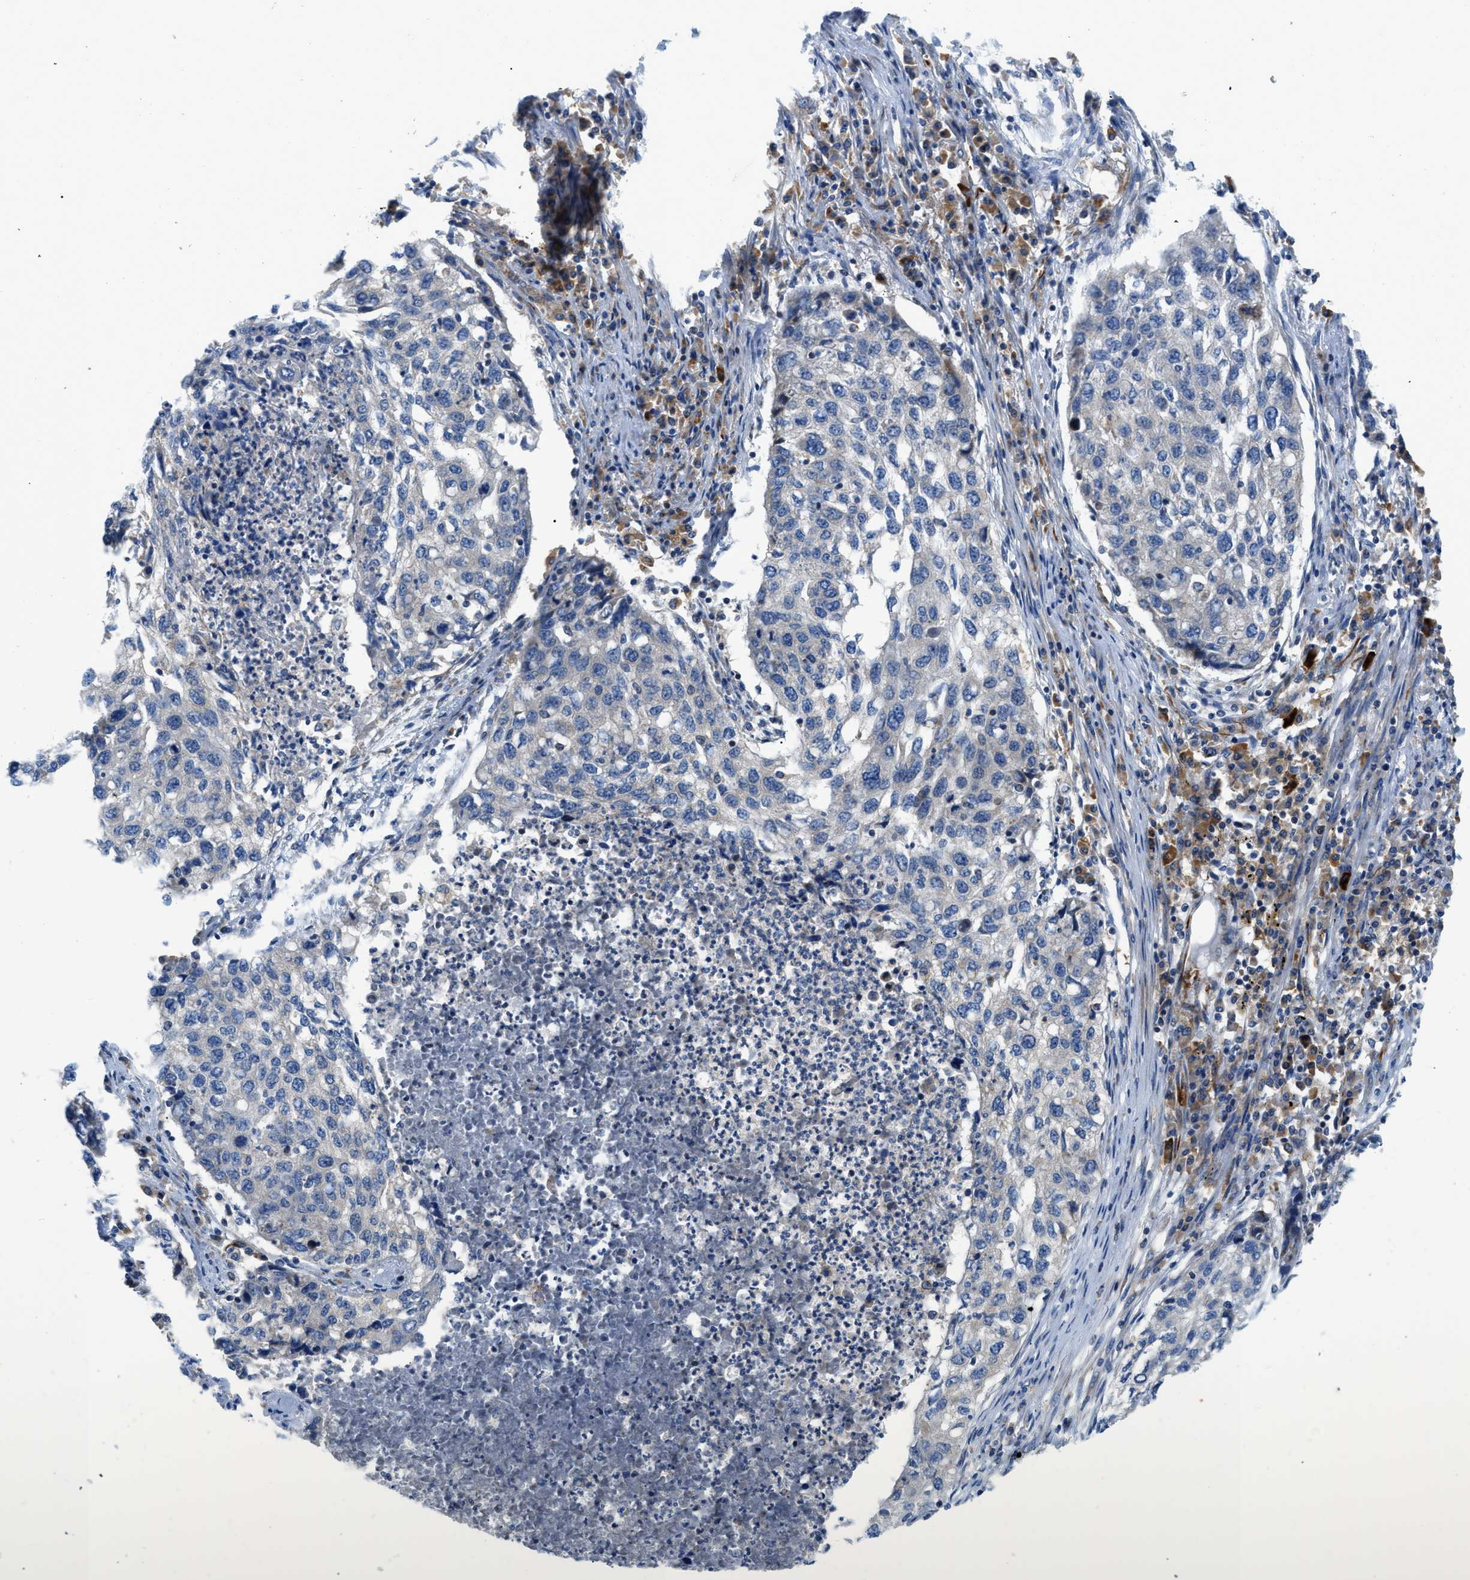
{"staining": {"intensity": "negative", "quantity": "none", "location": "none"}, "tissue": "lung cancer", "cell_type": "Tumor cells", "image_type": "cancer", "snomed": [{"axis": "morphology", "description": "Squamous cell carcinoma, NOS"}, {"axis": "topography", "description": "Lung"}], "caption": "DAB immunohistochemical staining of squamous cell carcinoma (lung) demonstrates no significant positivity in tumor cells. (IHC, brightfield microscopy, high magnification).", "gene": "ZNF831", "patient": {"sex": "female", "age": 63}}